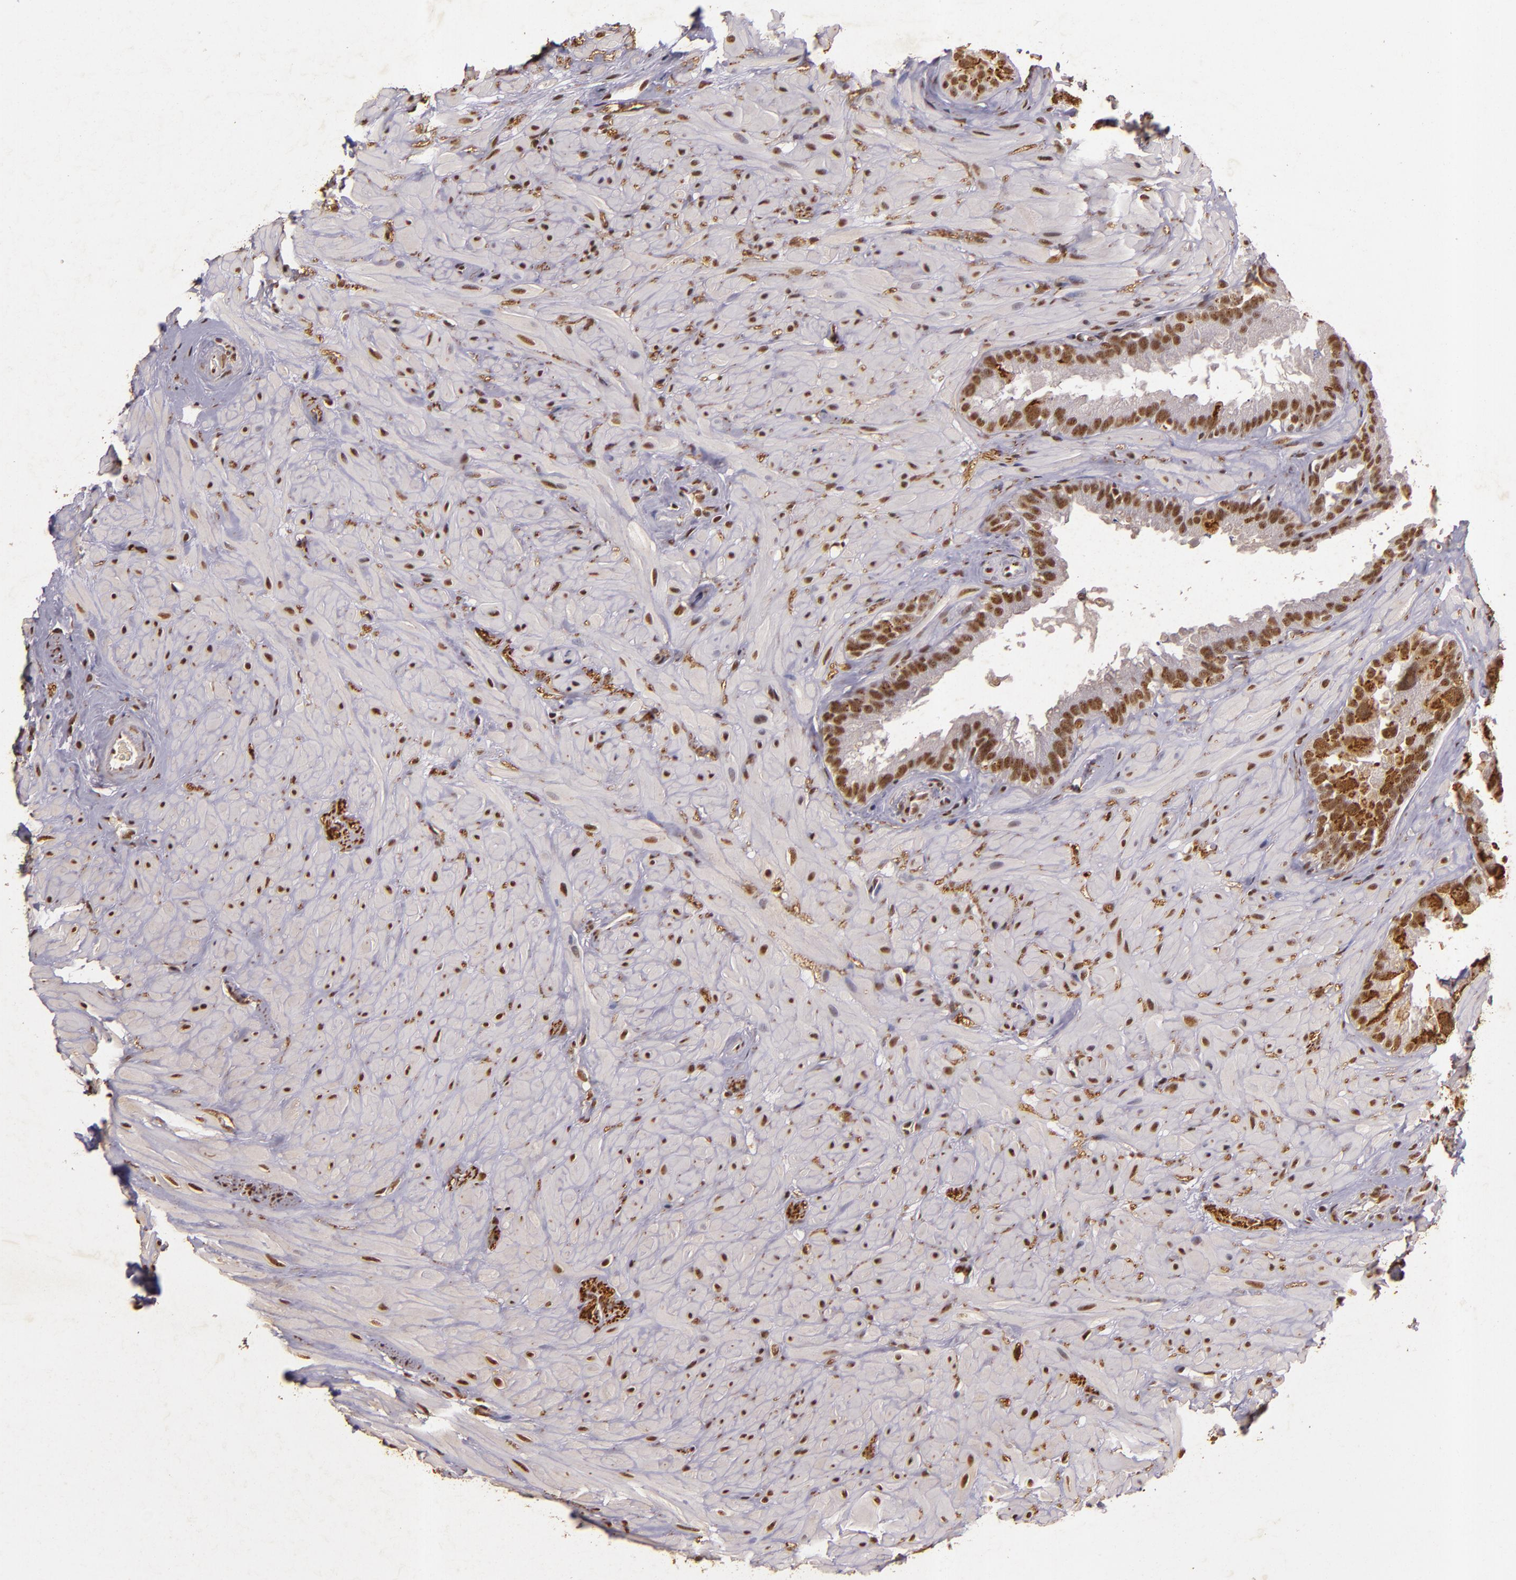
{"staining": {"intensity": "moderate", "quantity": ">75%", "location": "cytoplasmic/membranous,nuclear"}, "tissue": "seminal vesicle", "cell_type": "Glandular cells", "image_type": "normal", "snomed": [{"axis": "morphology", "description": "Normal tissue, NOS"}, {"axis": "topography", "description": "Prostate"}, {"axis": "topography", "description": "Seminal veicle"}], "caption": "Protein staining by immunohistochemistry (IHC) exhibits moderate cytoplasmic/membranous,nuclear staining in about >75% of glandular cells in unremarkable seminal vesicle.", "gene": "CBX3", "patient": {"sex": "male", "age": 63}}